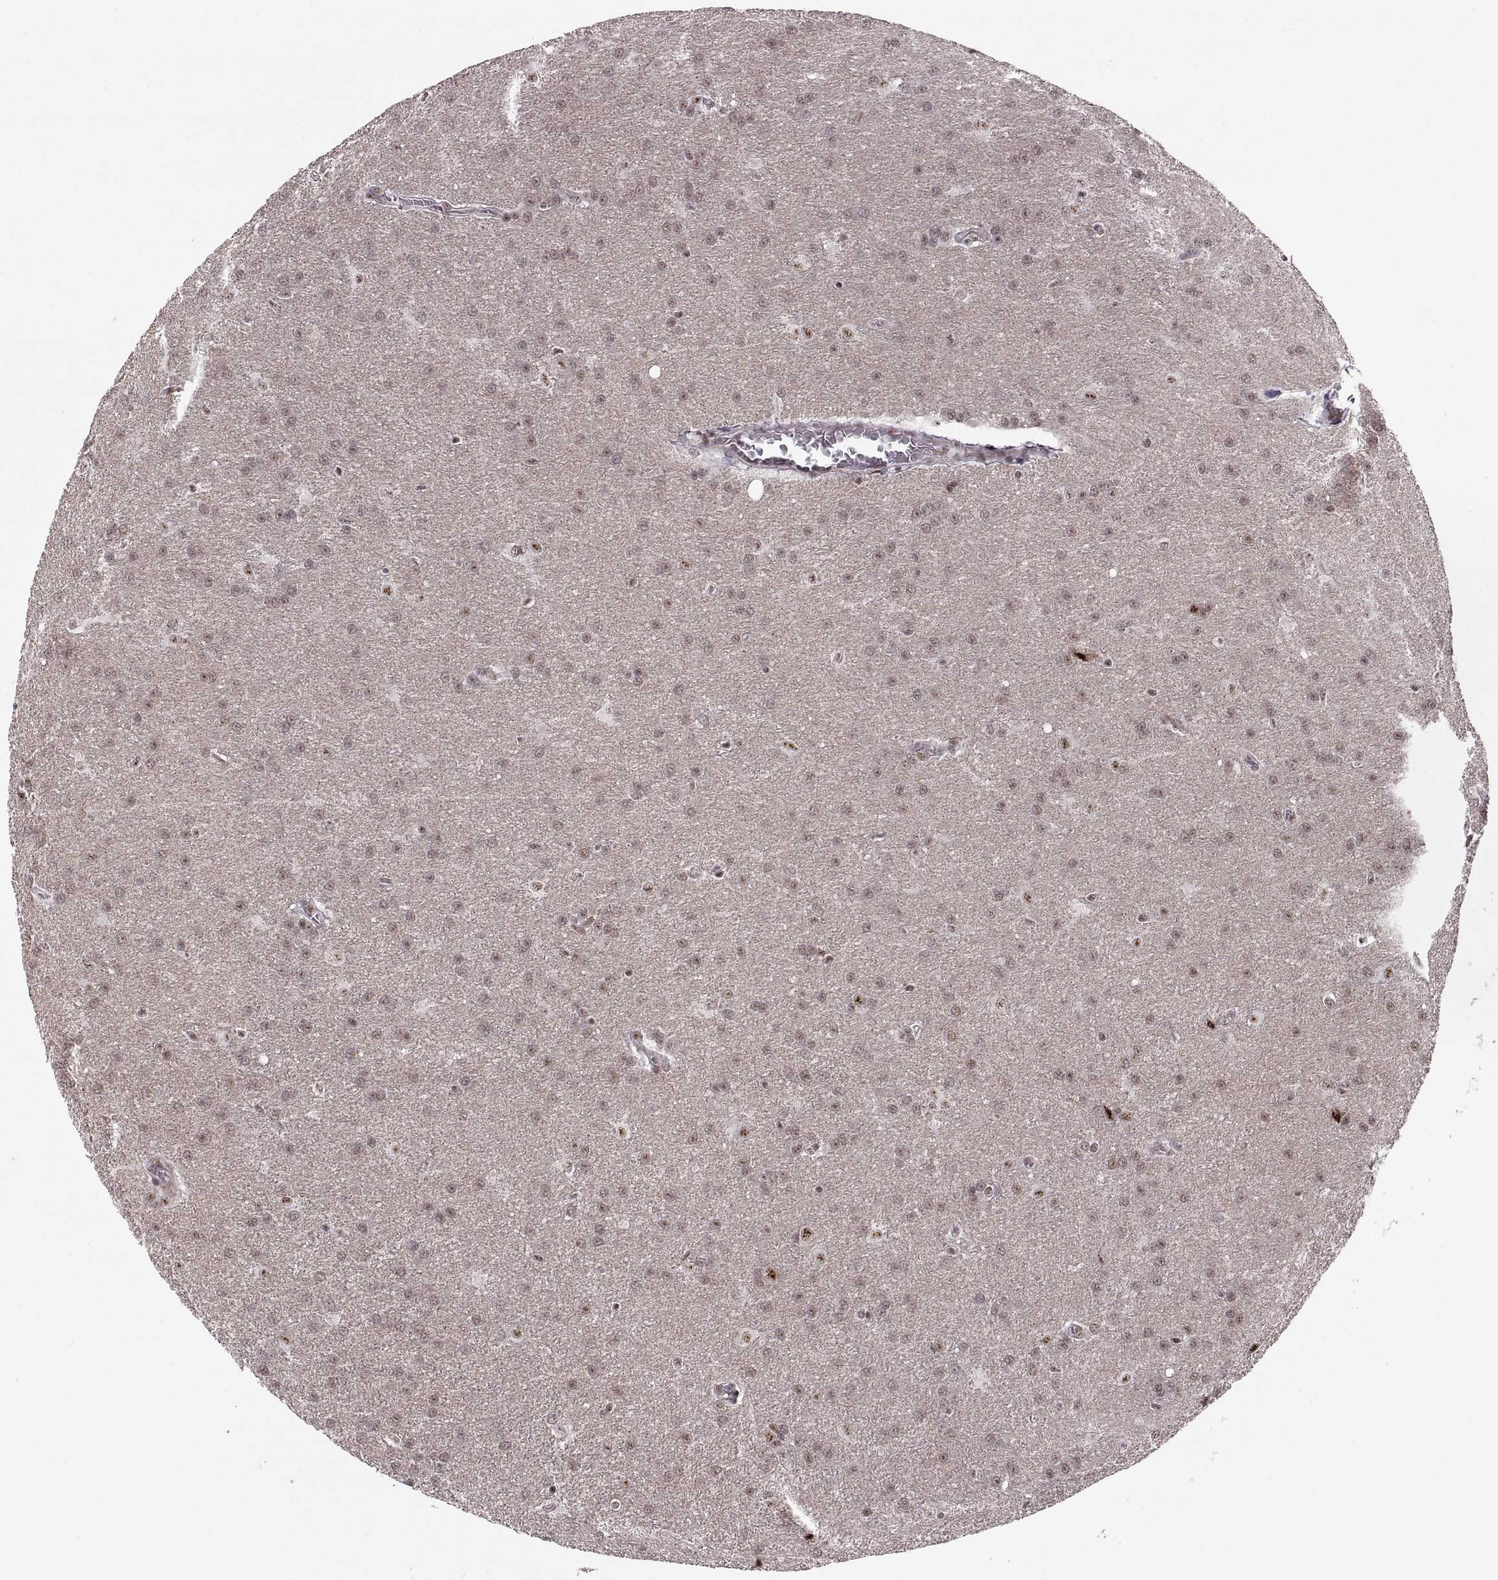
{"staining": {"intensity": "weak", "quantity": "<25%", "location": "nuclear"}, "tissue": "glioma", "cell_type": "Tumor cells", "image_type": "cancer", "snomed": [{"axis": "morphology", "description": "Glioma, malignant, Low grade"}, {"axis": "topography", "description": "Brain"}], "caption": "Malignant glioma (low-grade) was stained to show a protein in brown. There is no significant positivity in tumor cells. (Stains: DAB IHC with hematoxylin counter stain, Microscopy: brightfield microscopy at high magnification).", "gene": "ZCCHC17", "patient": {"sex": "female", "age": 32}}